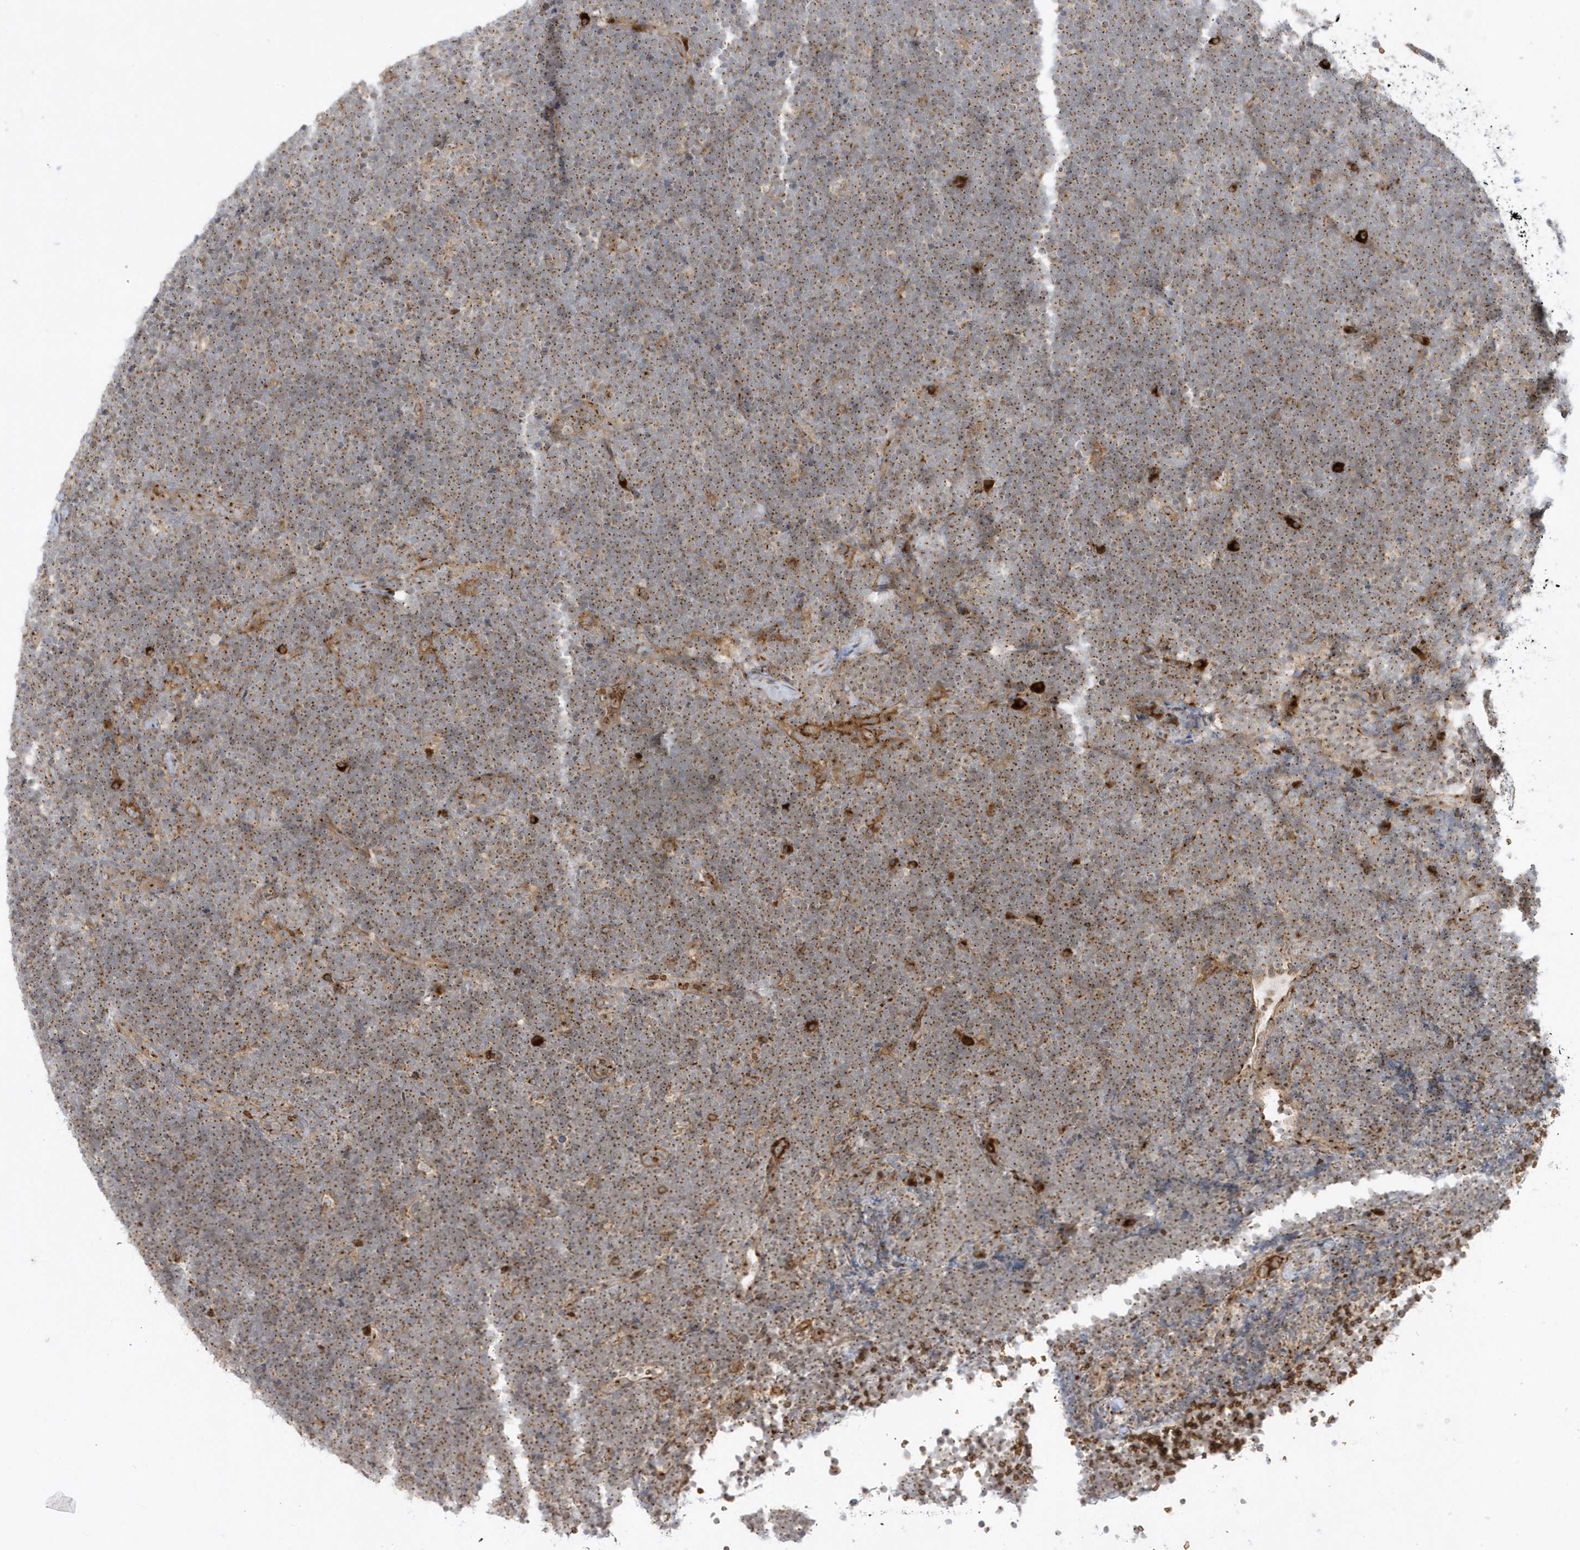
{"staining": {"intensity": "moderate", "quantity": ">75%", "location": "cytoplasmic/membranous"}, "tissue": "lymphoma", "cell_type": "Tumor cells", "image_type": "cancer", "snomed": [{"axis": "morphology", "description": "Malignant lymphoma, non-Hodgkin's type, High grade"}, {"axis": "topography", "description": "Lymph node"}], "caption": "High-grade malignant lymphoma, non-Hodgkin's type stained for a protein reveals moderate cytoplasmic/membranous positivity in tumor cells.", "gene": "RPP40", "patient": {"sex": "male", "age": 13}}